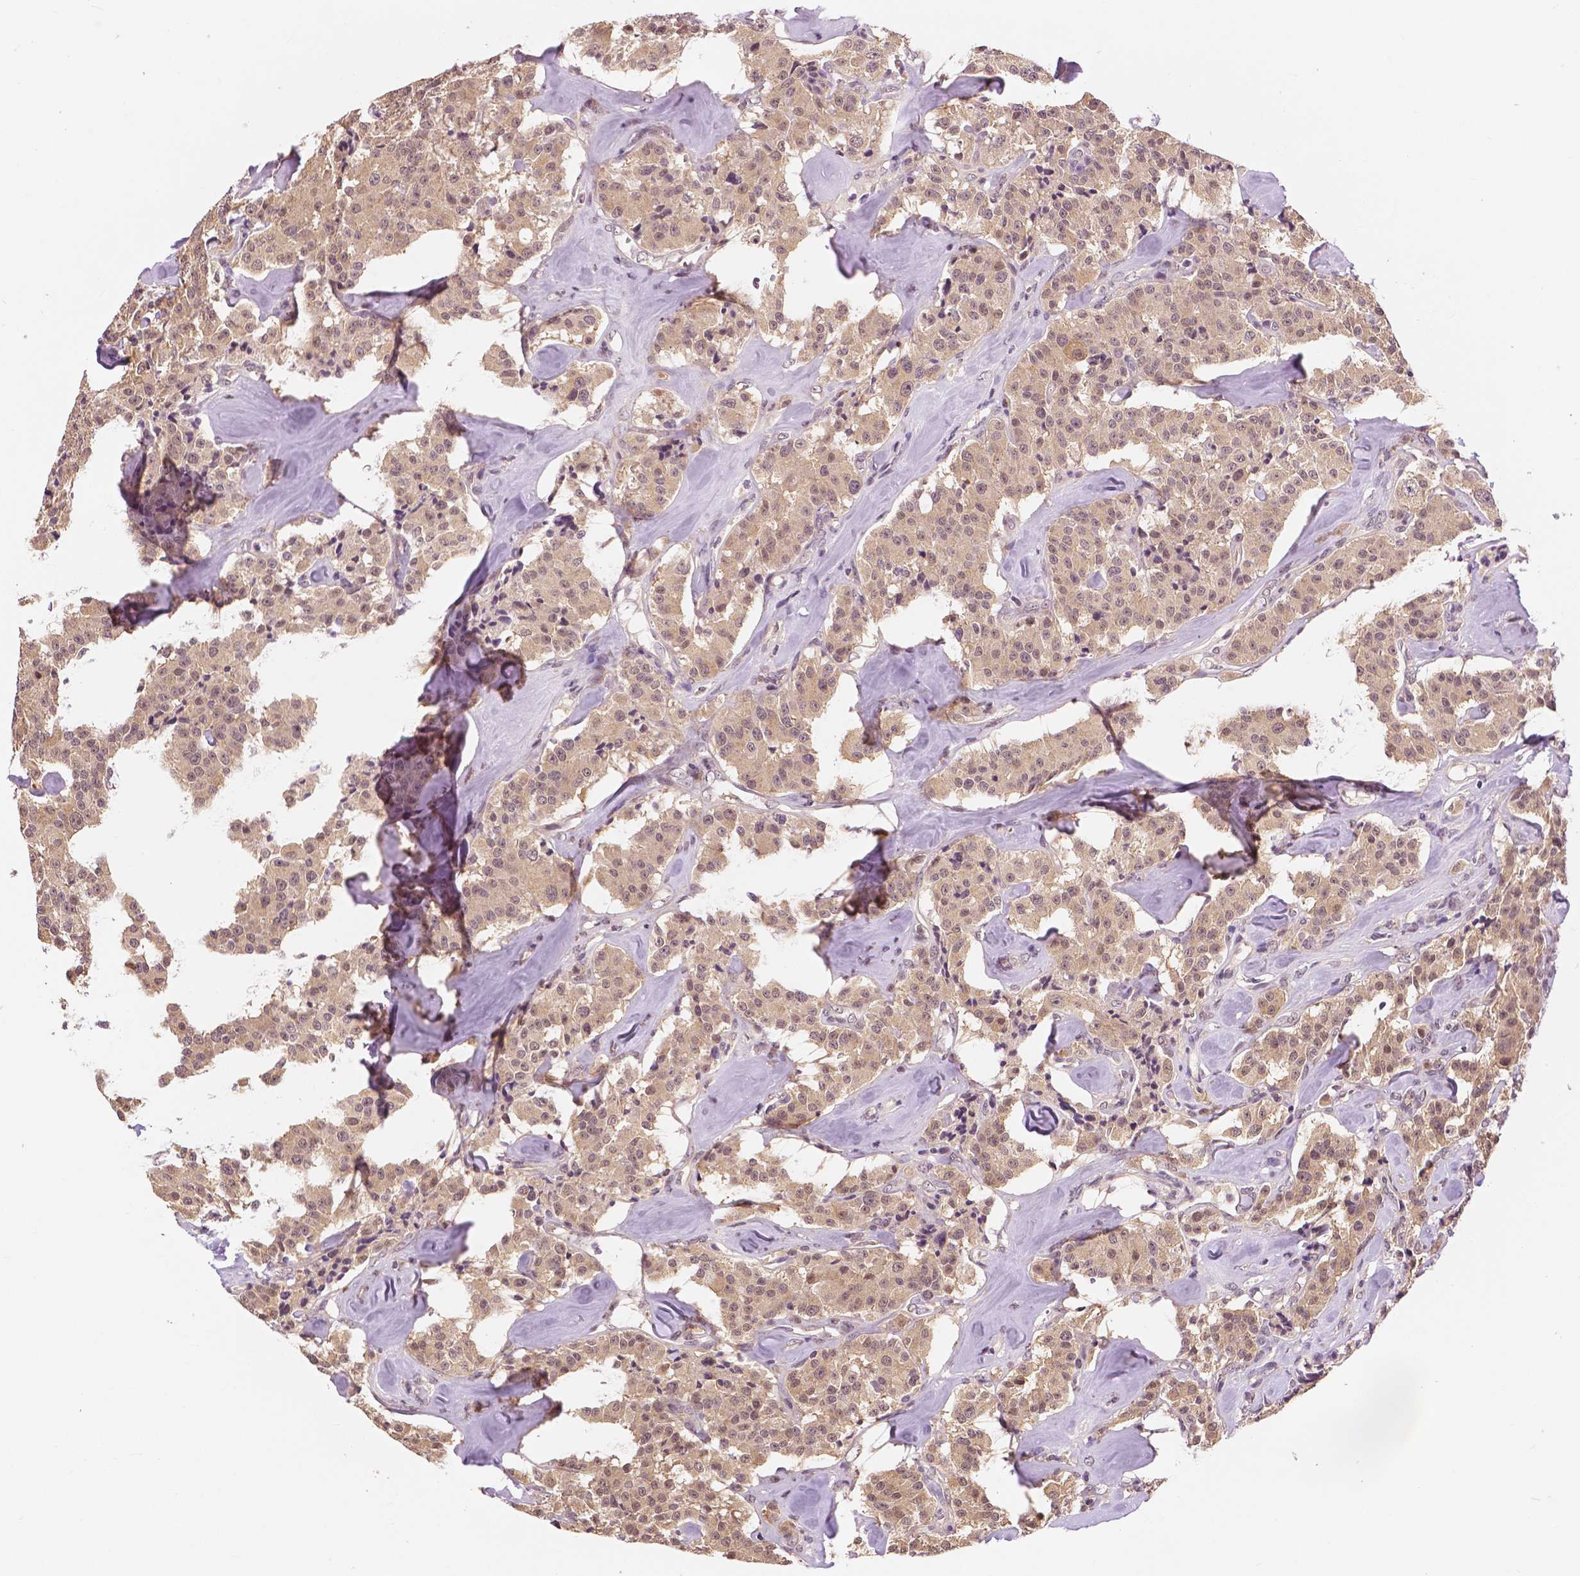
{"staining": {"intensity": "weak", "quantity": ">75%", "location": "cytoplasmic/membranous,nuclear"}, "tissue": "carcinoid", "cell_type": "Tumor cells", "image_type": "cancer", "snomed": [{"axis": "morphology", "description": "Carcinoid, malignant, NOS"}, {"axis": "topography", "description": "Pancreas"}], "caption": "Protein expression analysis of human carcinoid (malignant) reveals weak cytoplasmic/membranous and nuclear expression in about >75% of tumor cells.", "gene": "MAP1LC3B", "patient": {"sex": "male", "age": 41}}